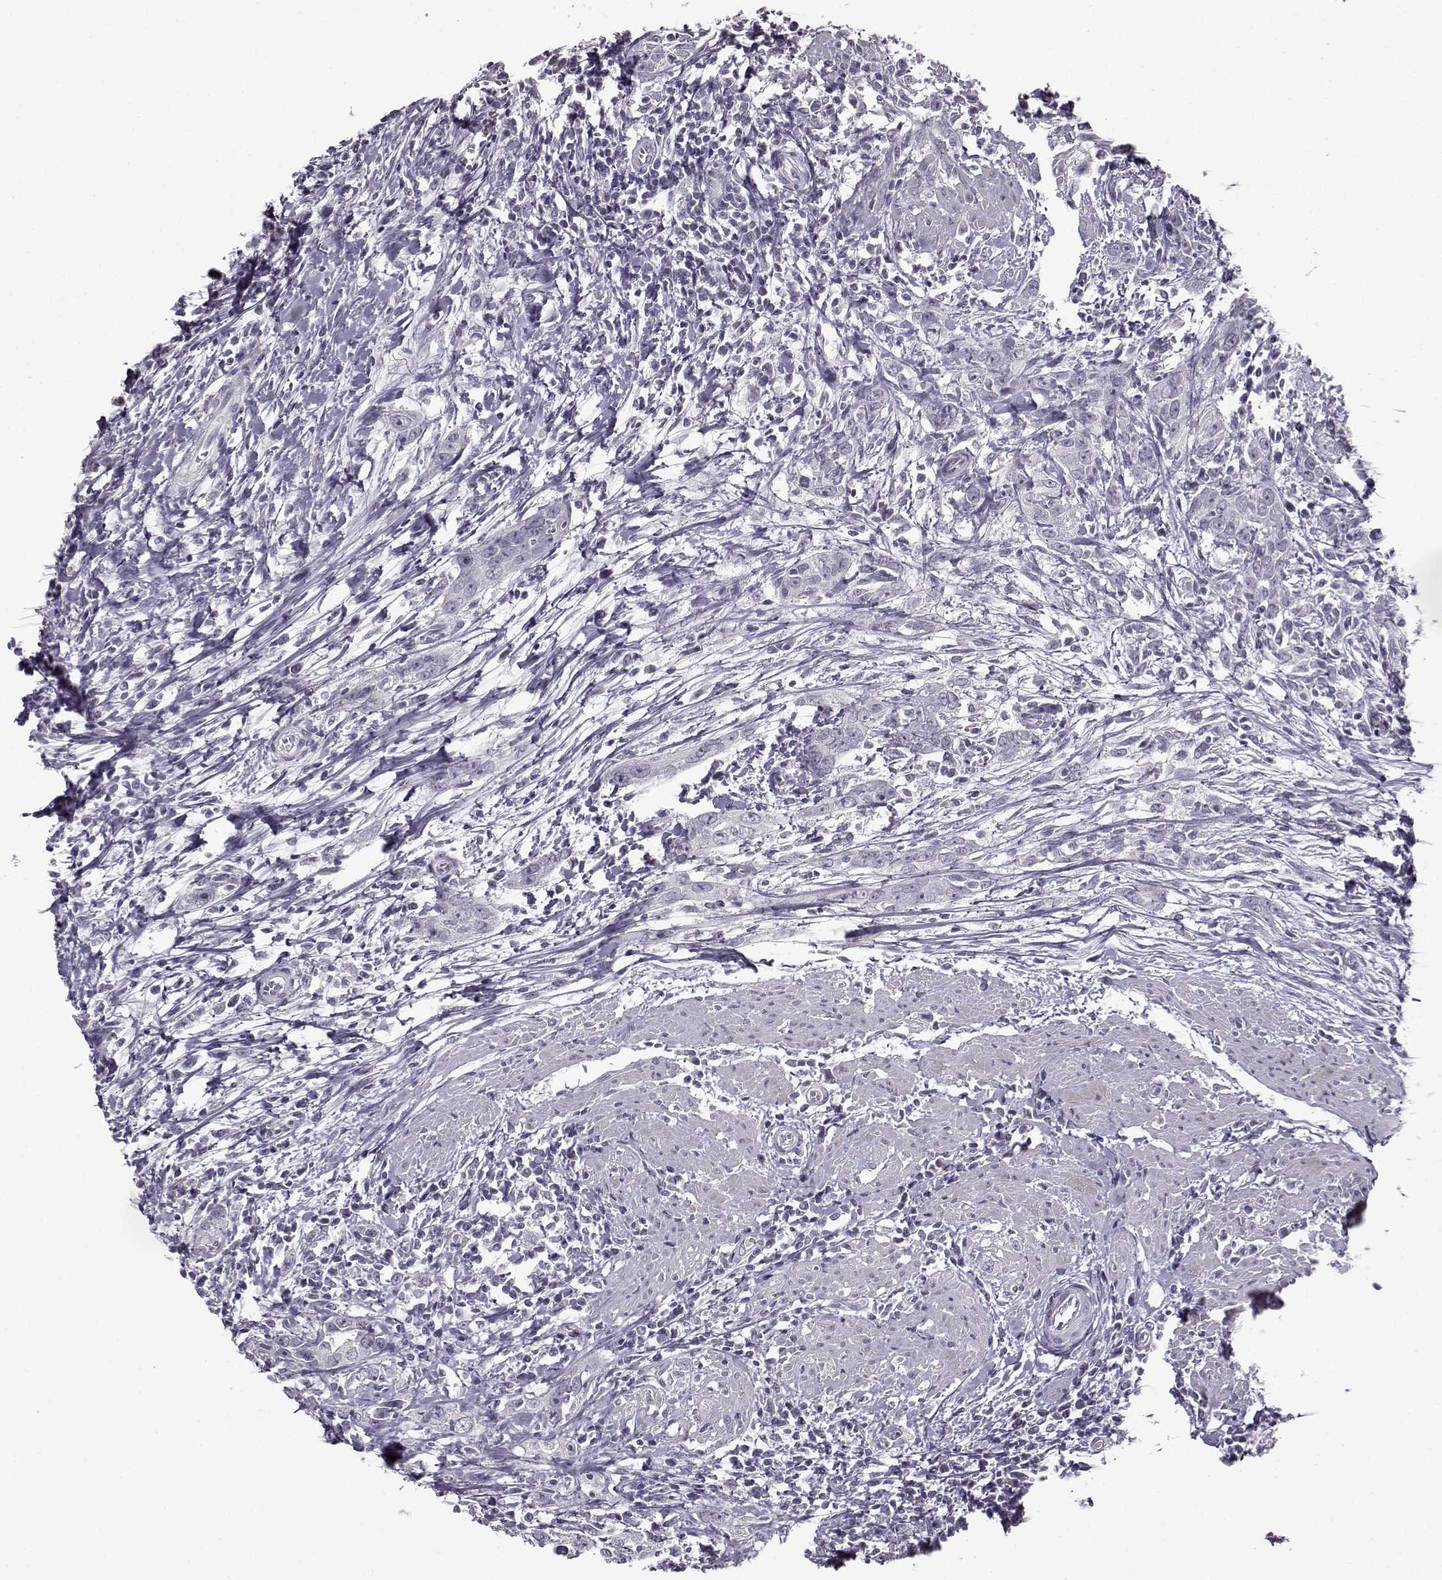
{"staining": {"intensity": "negative", "quantity": "none", "location": "none"}, "tissue": "urothelial cancer", "cell_type": "Tumor cells", "image_type": "cancer", "snomed": [{"axis": "morphology", "description": "Urothelial carcinoma, High grade"}, {"axis": "topography", "description": "Urinary bladder"}], "caption": "Immunohistochemical staining of human urothelial carcinoma (high-grade) displays no significant positivity in tumor cells.", "gene": "FSHB", "patient": {"sex": "male", "age": 83}}